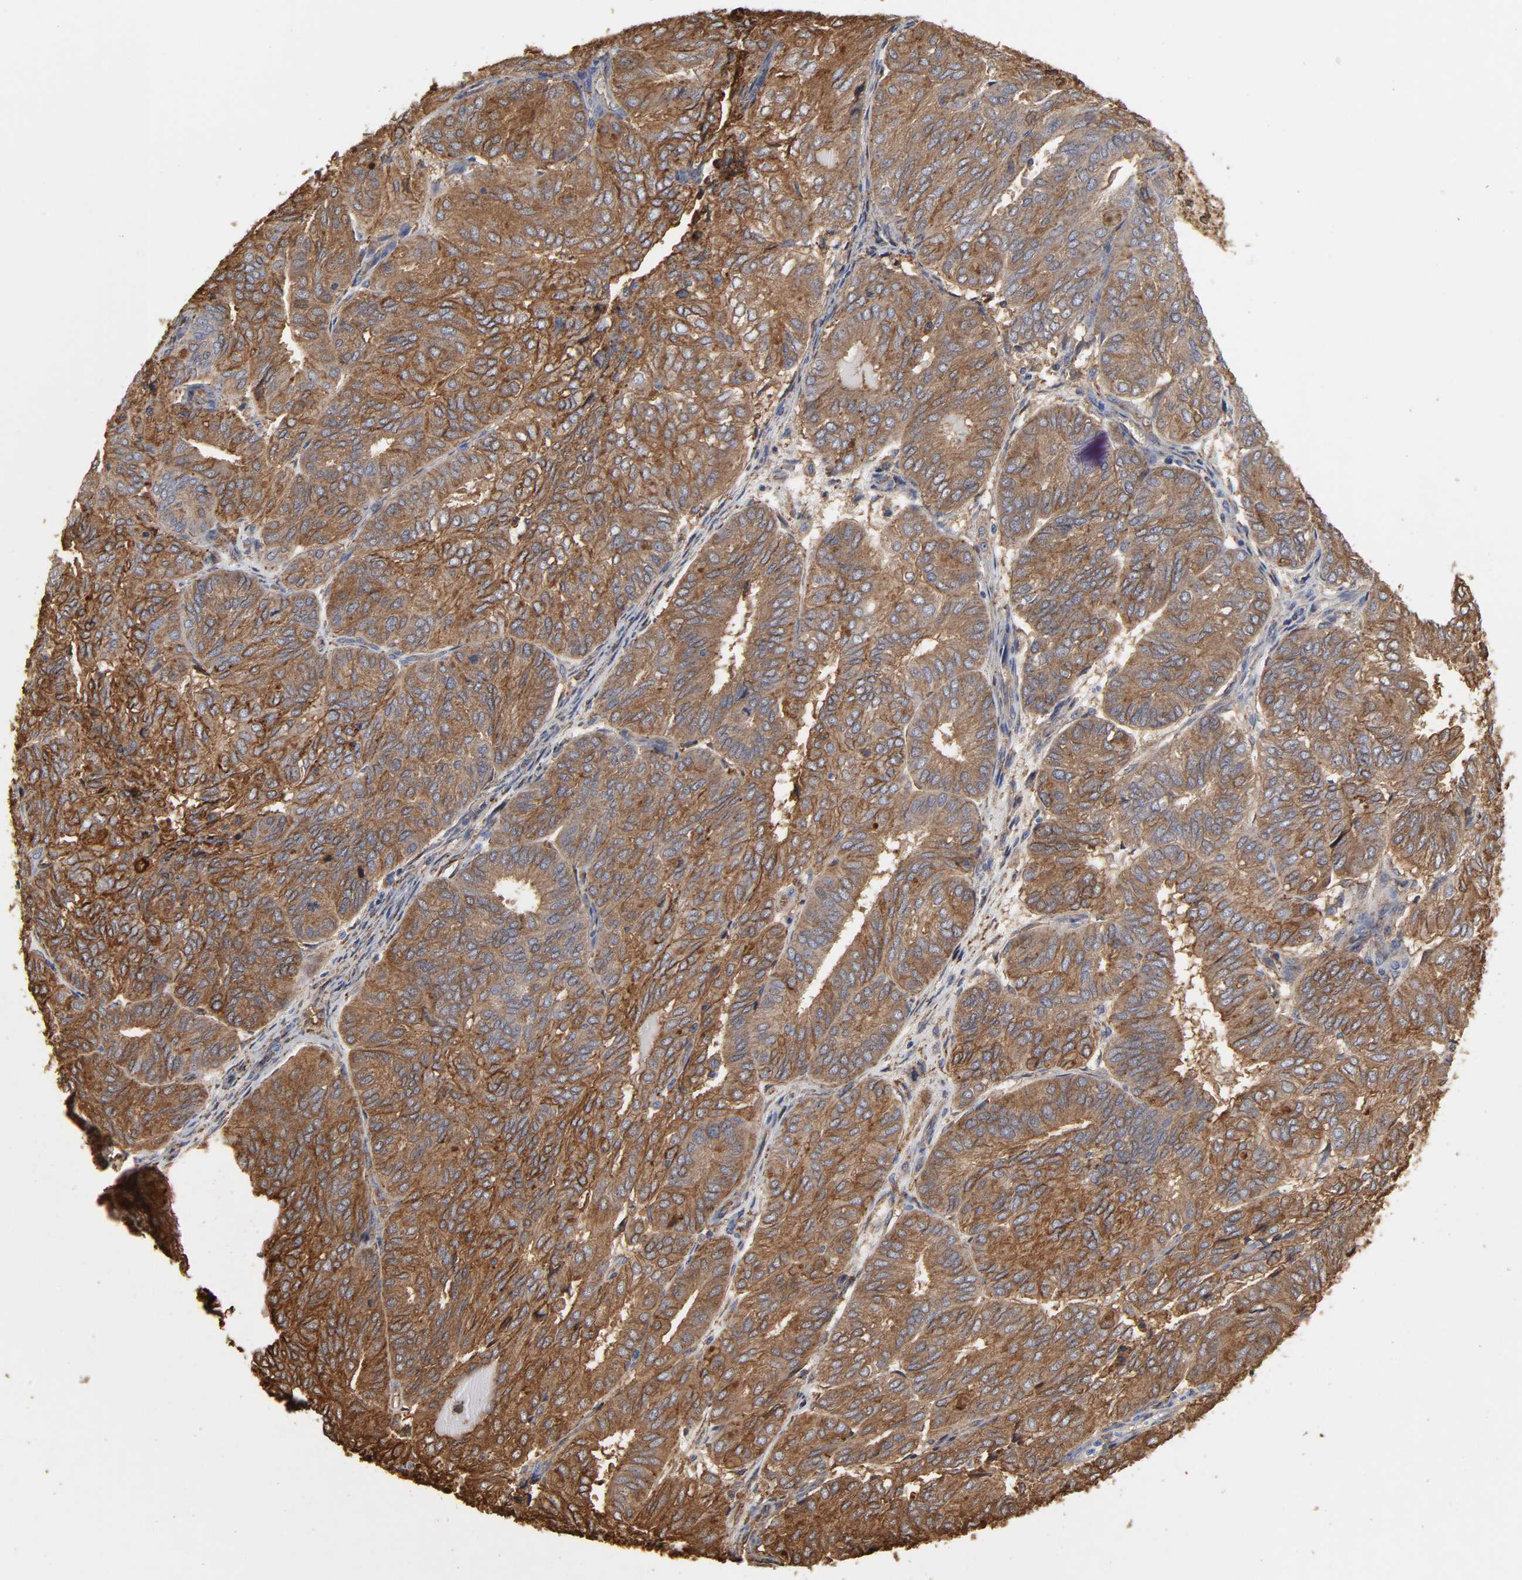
{"staining": {"intensity": "moderate", "quantity": ">75%", "location": "cytoplasmic/membranous"}, "tissue": "endometrial cancer", "cell_type": "Tumor cells", "image_type": "cancer", "snomed": [{"axis": "morphology", "description": "Adenocarcinoma, NOS"}, {"axis": "topography", "description": "Uterus"}], "caption": "A medium amount of moderate cytoplasmic/membranous expression is seen in about >75% of tumor cells in endometrial cancer (adenocarcinoma) tissue. (Brightfield microscopy of DAB IHC at high magnification).", "gene": "ANXA2", "patient": {"sex": "female", "age": 60}}